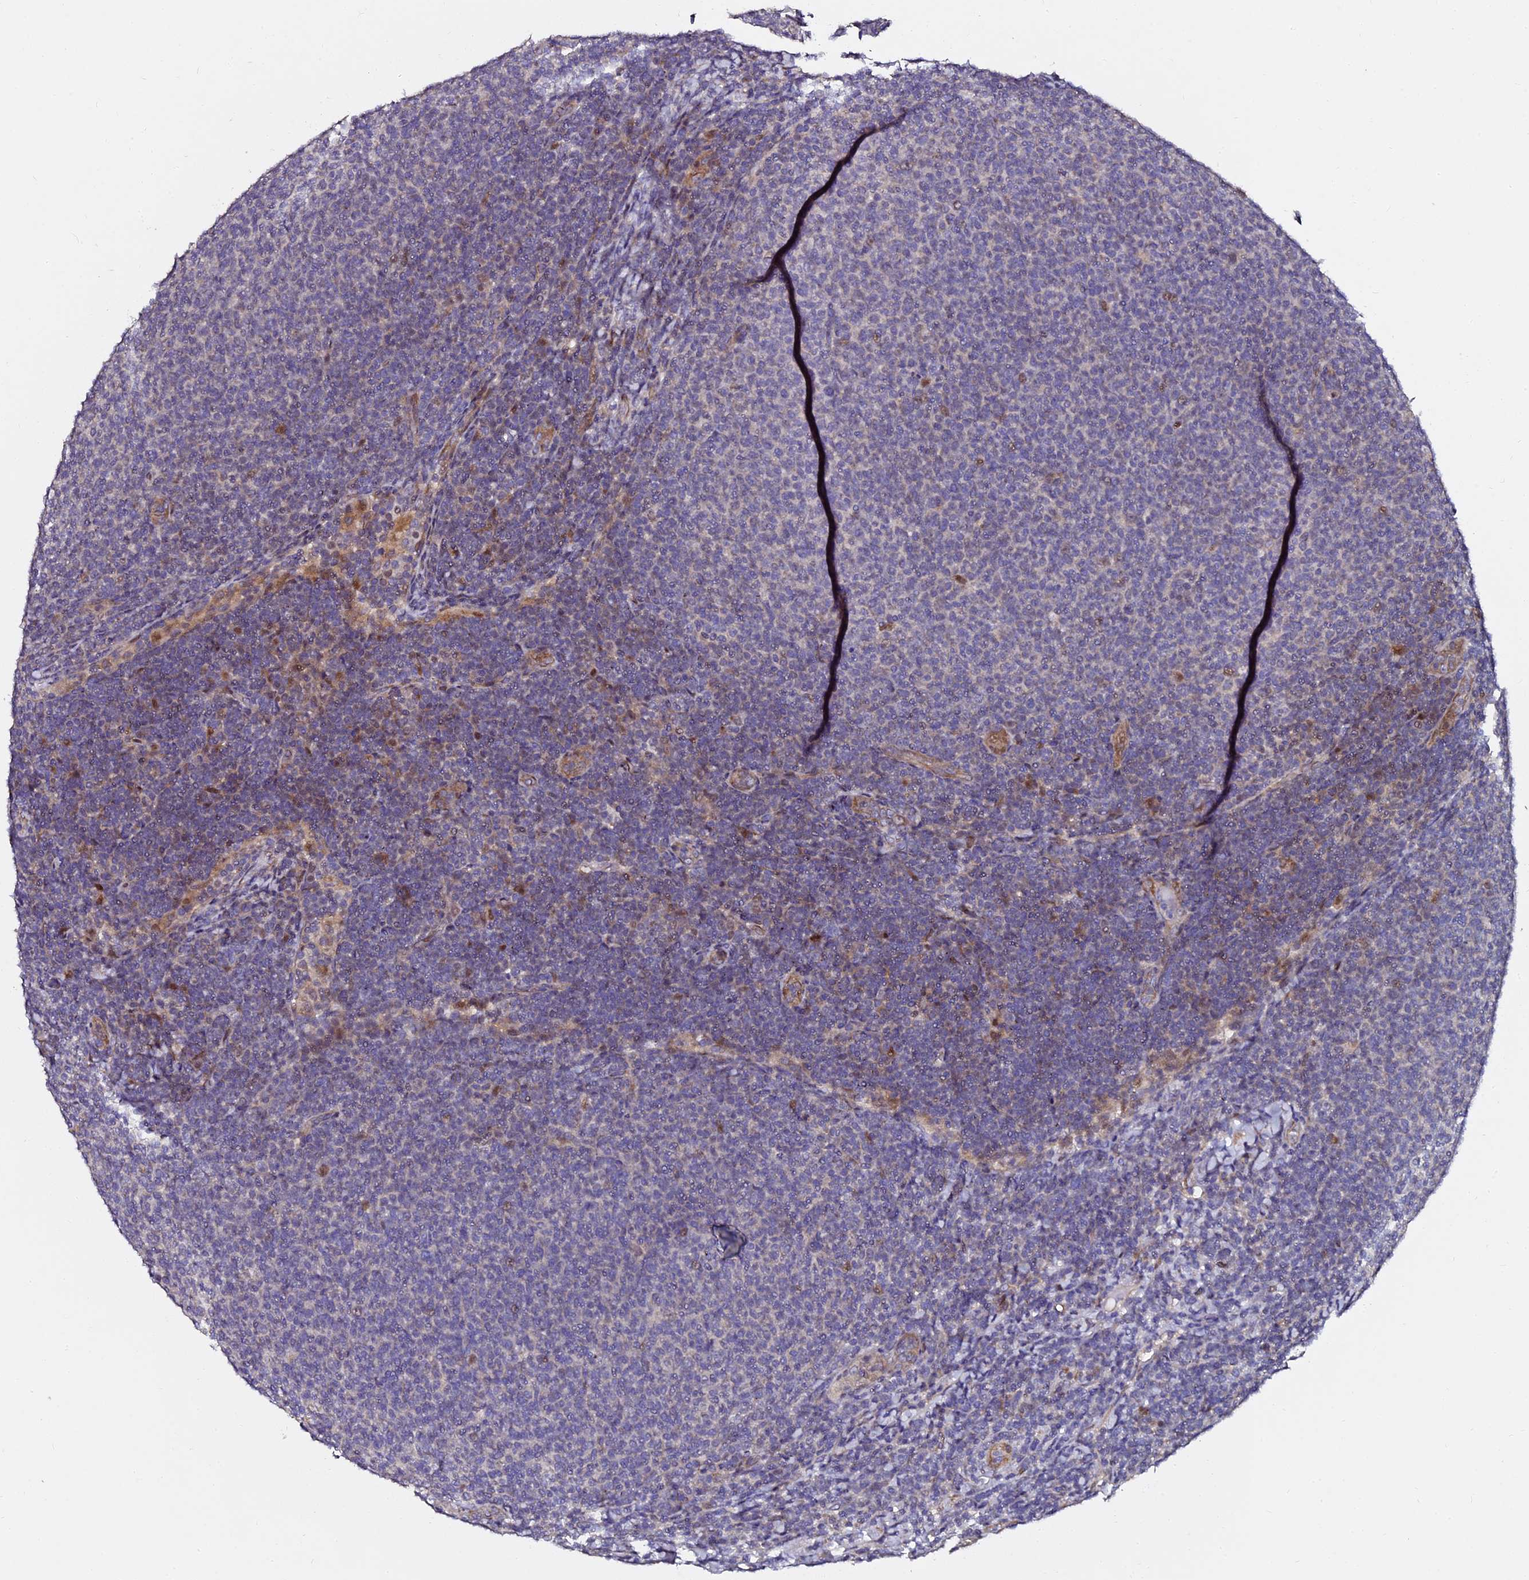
{"staining": {"intensity": "negative", "quantity": "none", "location": "none"}, "tissue": "lymphoma", "cell_type": "Tumor cells", "image_type": "cancer", "snomed": [{"axis": "morphology", "description": "Malignant lymphoma, non-Hodgkin's type, Low grade"}, {"axis": "topography", "description": "Lymph node"}], "caption": "This micrograph is of lymphoma stained with immunohistochemistry to label a protein in brown with the nuclei are counter-stained blue. There is no expression in tumor cells. The staining is performed using DAB (3,3'-diaminobenzidine) brown chromogen with nuclei counter-stained in using hematoxylin.", "gene": "GPN3", "patient": {"sex": "male", "age": 66}}